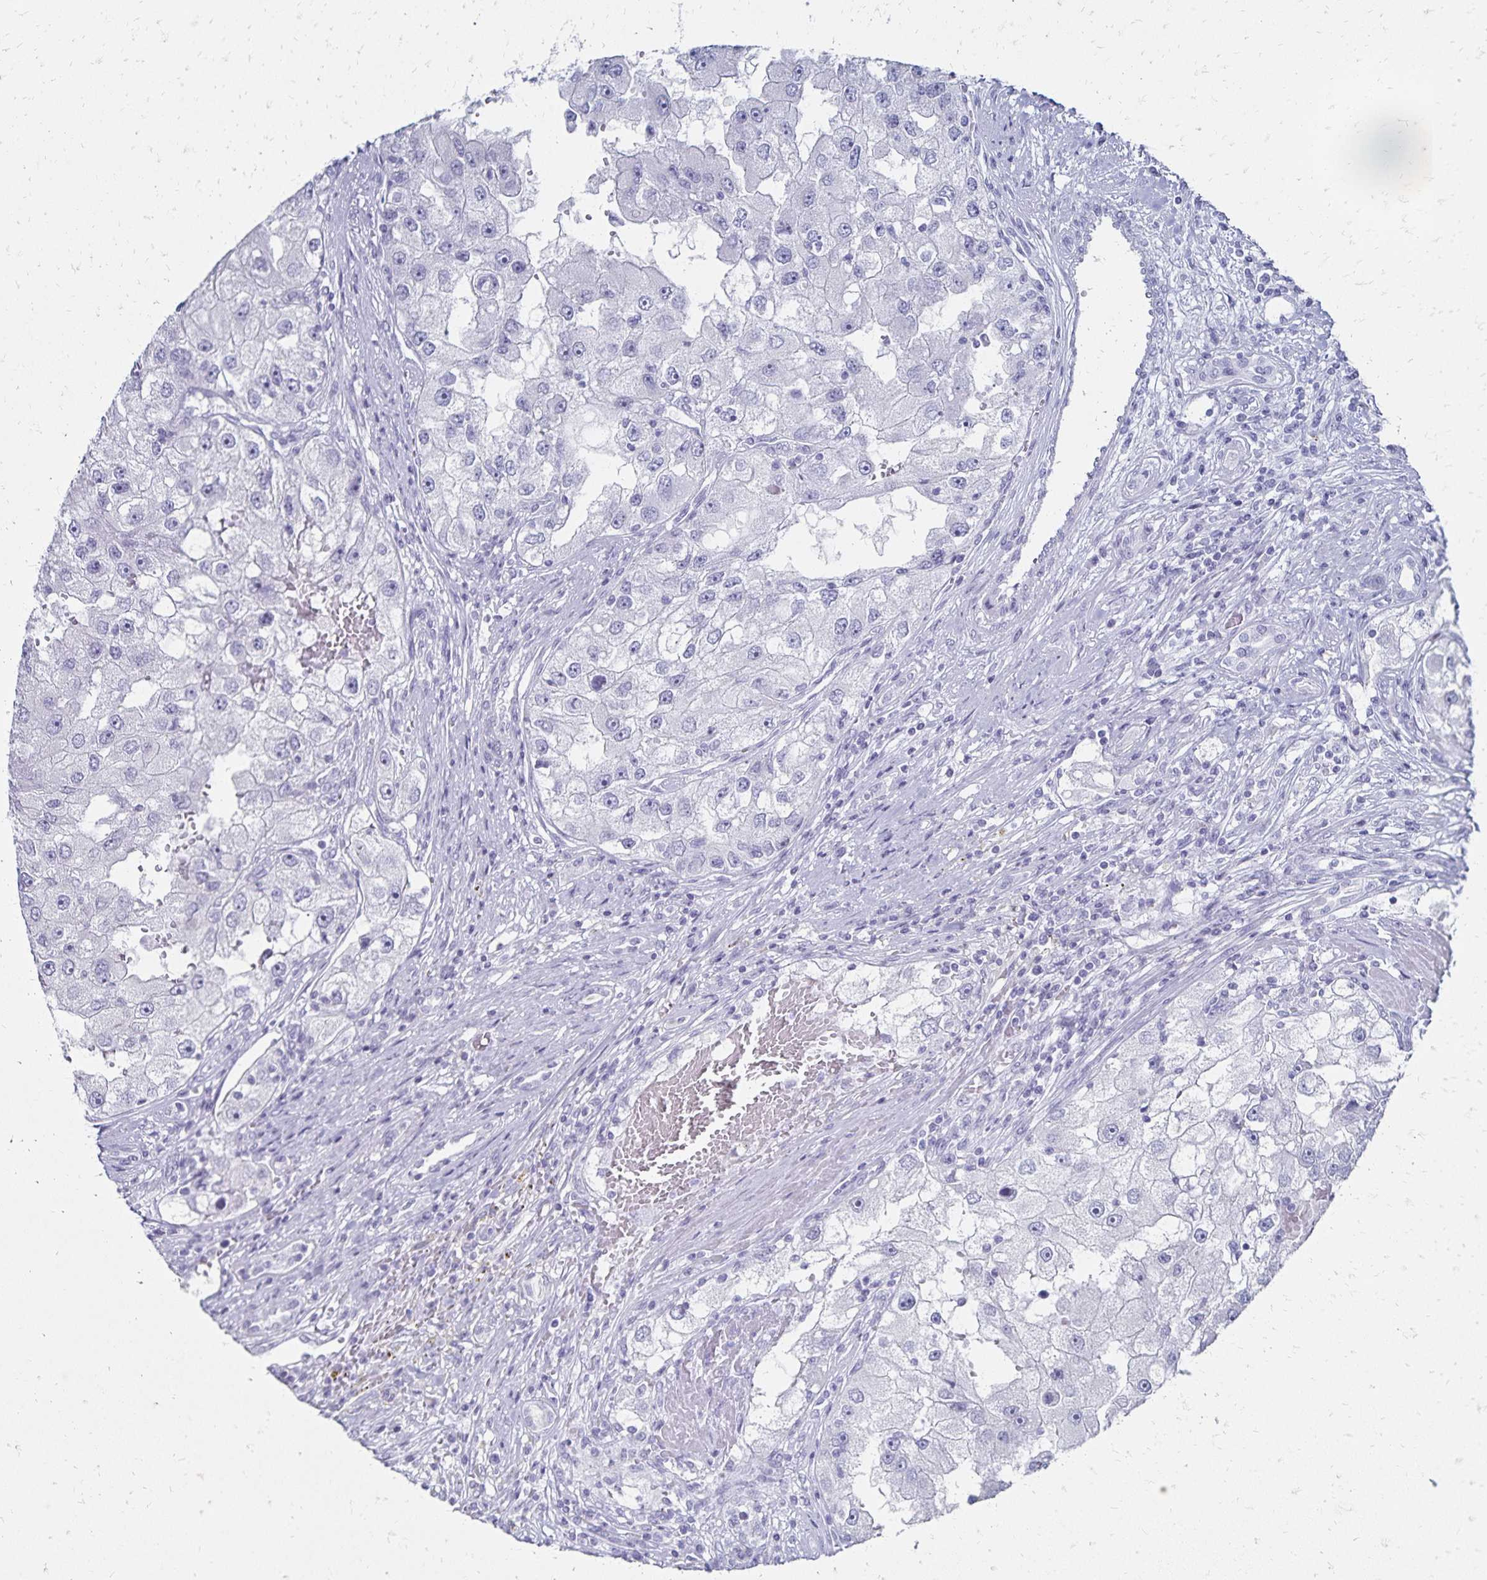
{"staining": {"intensity": "negative", "quantity": "none", "location": "none"}, "tissue": "renal cancer", "cell_type": "Tumor cells", "image_type": "cancer", "snomed": [{"axis": "morphology", "description": "Adenocarcinoma, NOS"}, {"axis": "topography", "description": "Kidney"}], "caption": "Human renal cancer stained for a protein using immunohistochemistry (IHC) demonstrates no expression in tumor cells.", "gene": "GIP", "patient": {"sex": "male", "age": 63}}